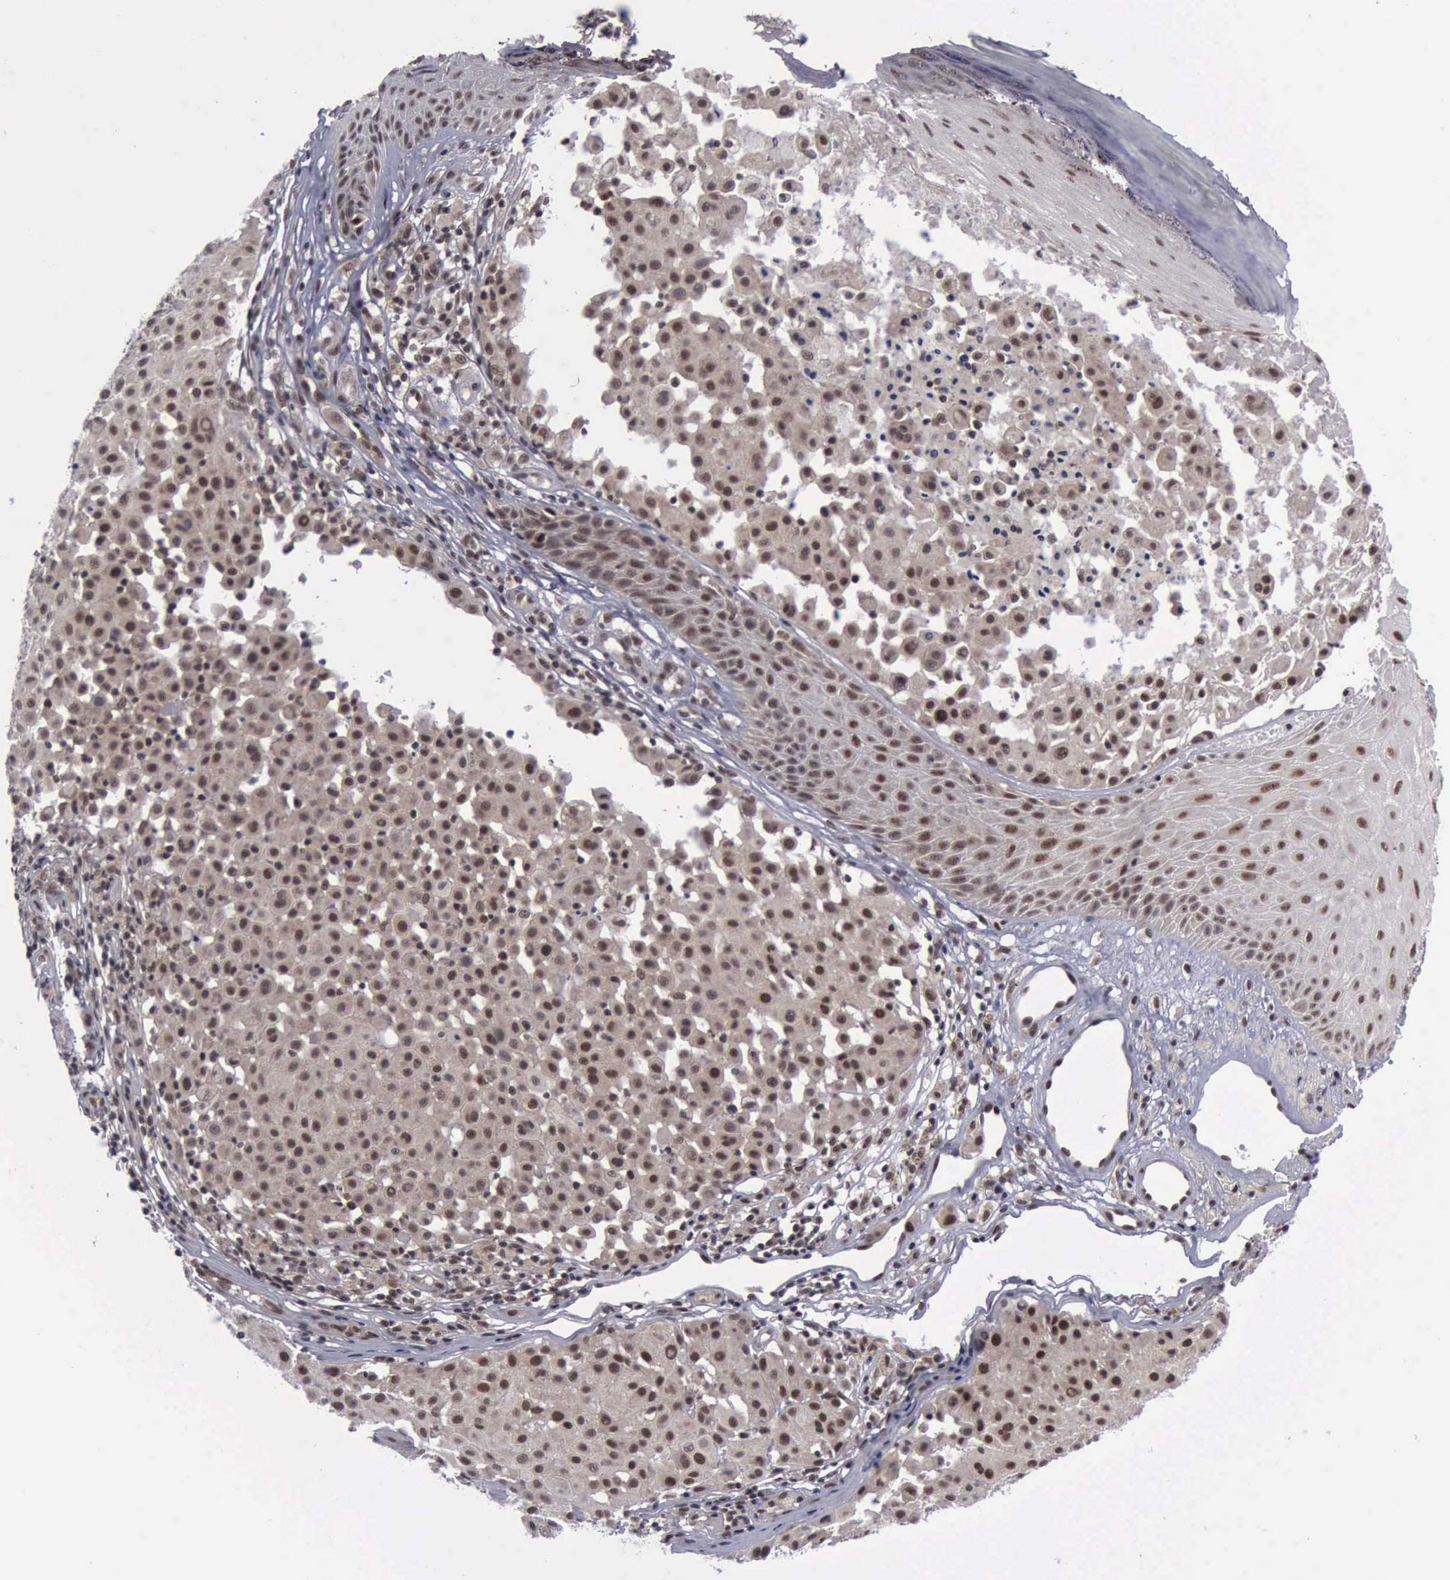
{"staining": {"intensity": "moderate", "quantity": ">75%", "location": "cytoplasmic/membranous,nuclear"}, "tissue": "melanoma", "cell_type": "Tumor cells", "image_type": "cancer", "snomed": [{"axis": "morphology", "description": "Malignant melanoma, NOS"}, {"axis": "topography", "description": "Skin"}], "caption": "Protein expression analysis of human melanoma reveals moderate cytoplasmic/membranous and nuclear staining in about >75% of tumor cells.", "gene": "ATM", "patient": {"sex": "male", "age": 36}}